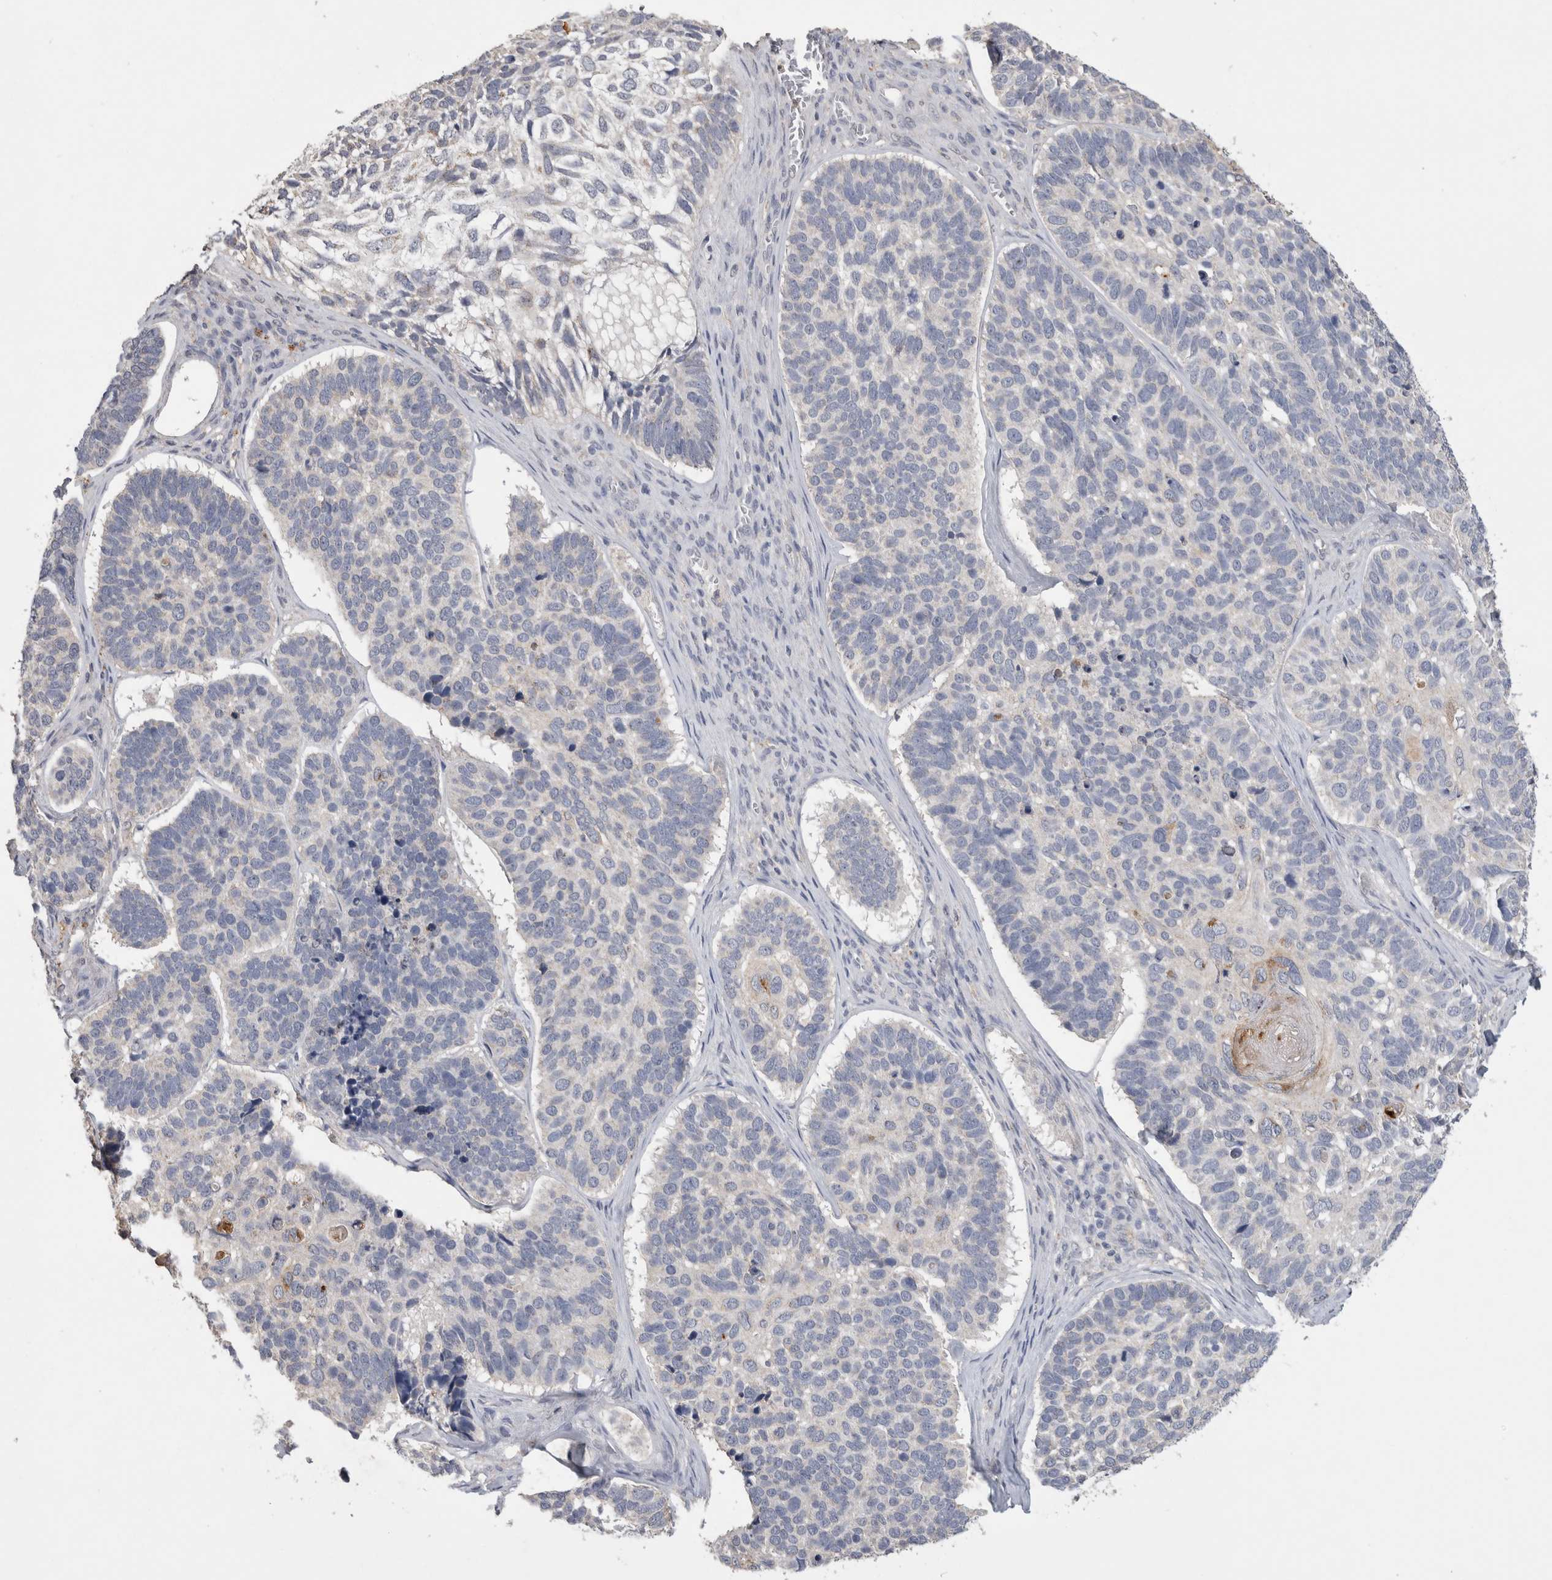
{"staining": {"intensity": "negative", "quantity": "none", "location": "none"}, "tissue": "skin cancer", "cell_type": "Tumor cells", "image_type": "cancer", "snomed": [{"axis": "morphology", "description": "Basal cell carcinoma"}, {"axis": "topography", "description": "Skin"}], "caption": "Skin cancer was stained to show a protein in brown. There is no significant expression in tumor cells.", "gene": "CNTFR", "patient": {"sex": "male", "age": 62}}